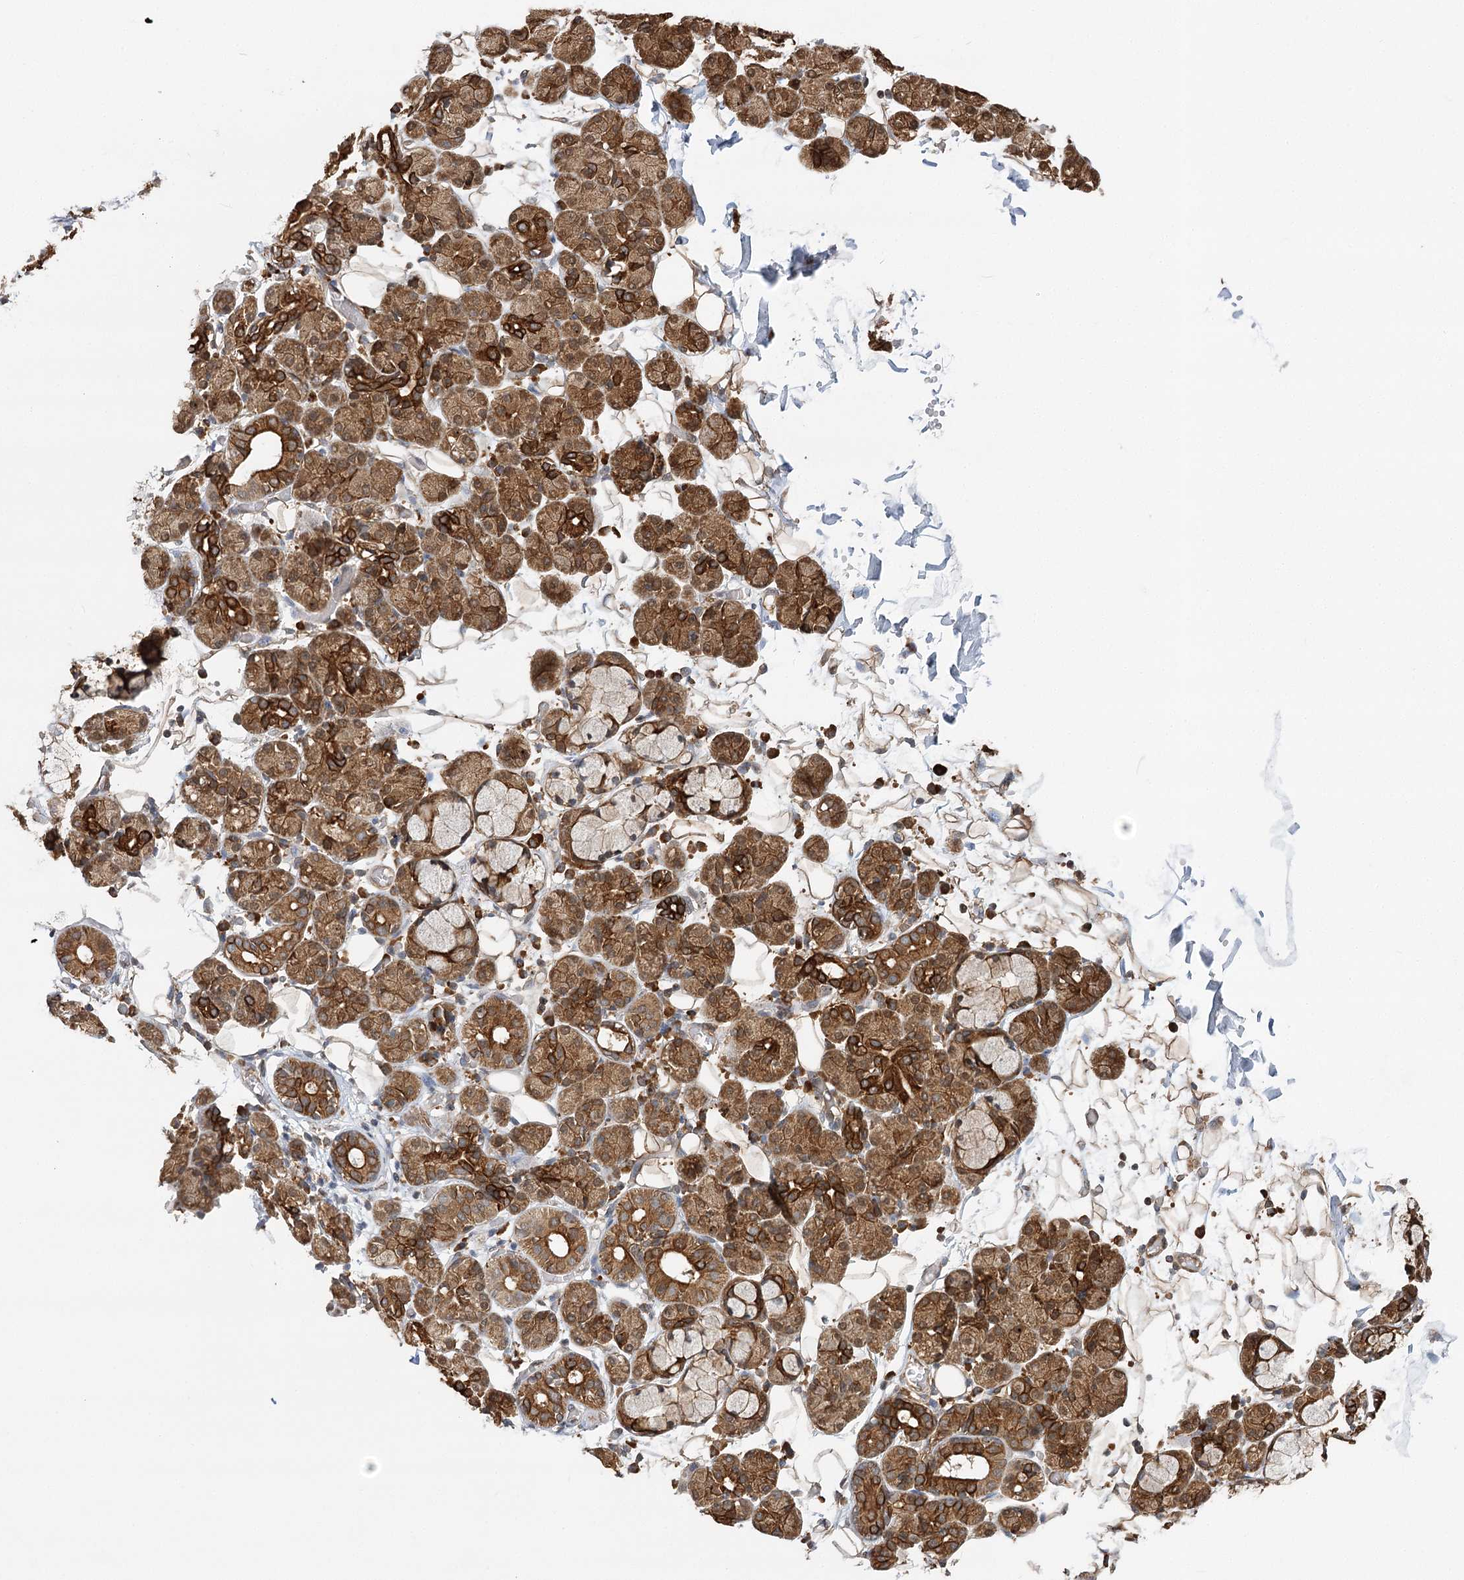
{"staining": {"intensity": "strong", "quantity": "25%-75%", "location": "cytoplasmic/membranous,nuclear"}, "tissue": "salivary gland", "cell_type": "Glandular cells", "image_type": "normal", "snomed": [{"axis": "morphology", "description": "Normal tissue, NOS"}, {"axis": "topography", "description": "Salivary gland"}], "caption": "This is a micrograph of IHC staining of benign salivary gland, which shows strong positivity in the cytoplasmic/membranous,nuclear of glandular cells.", "gene": "DNAJB14", "patient": {"sex": "male", "age": 63}}